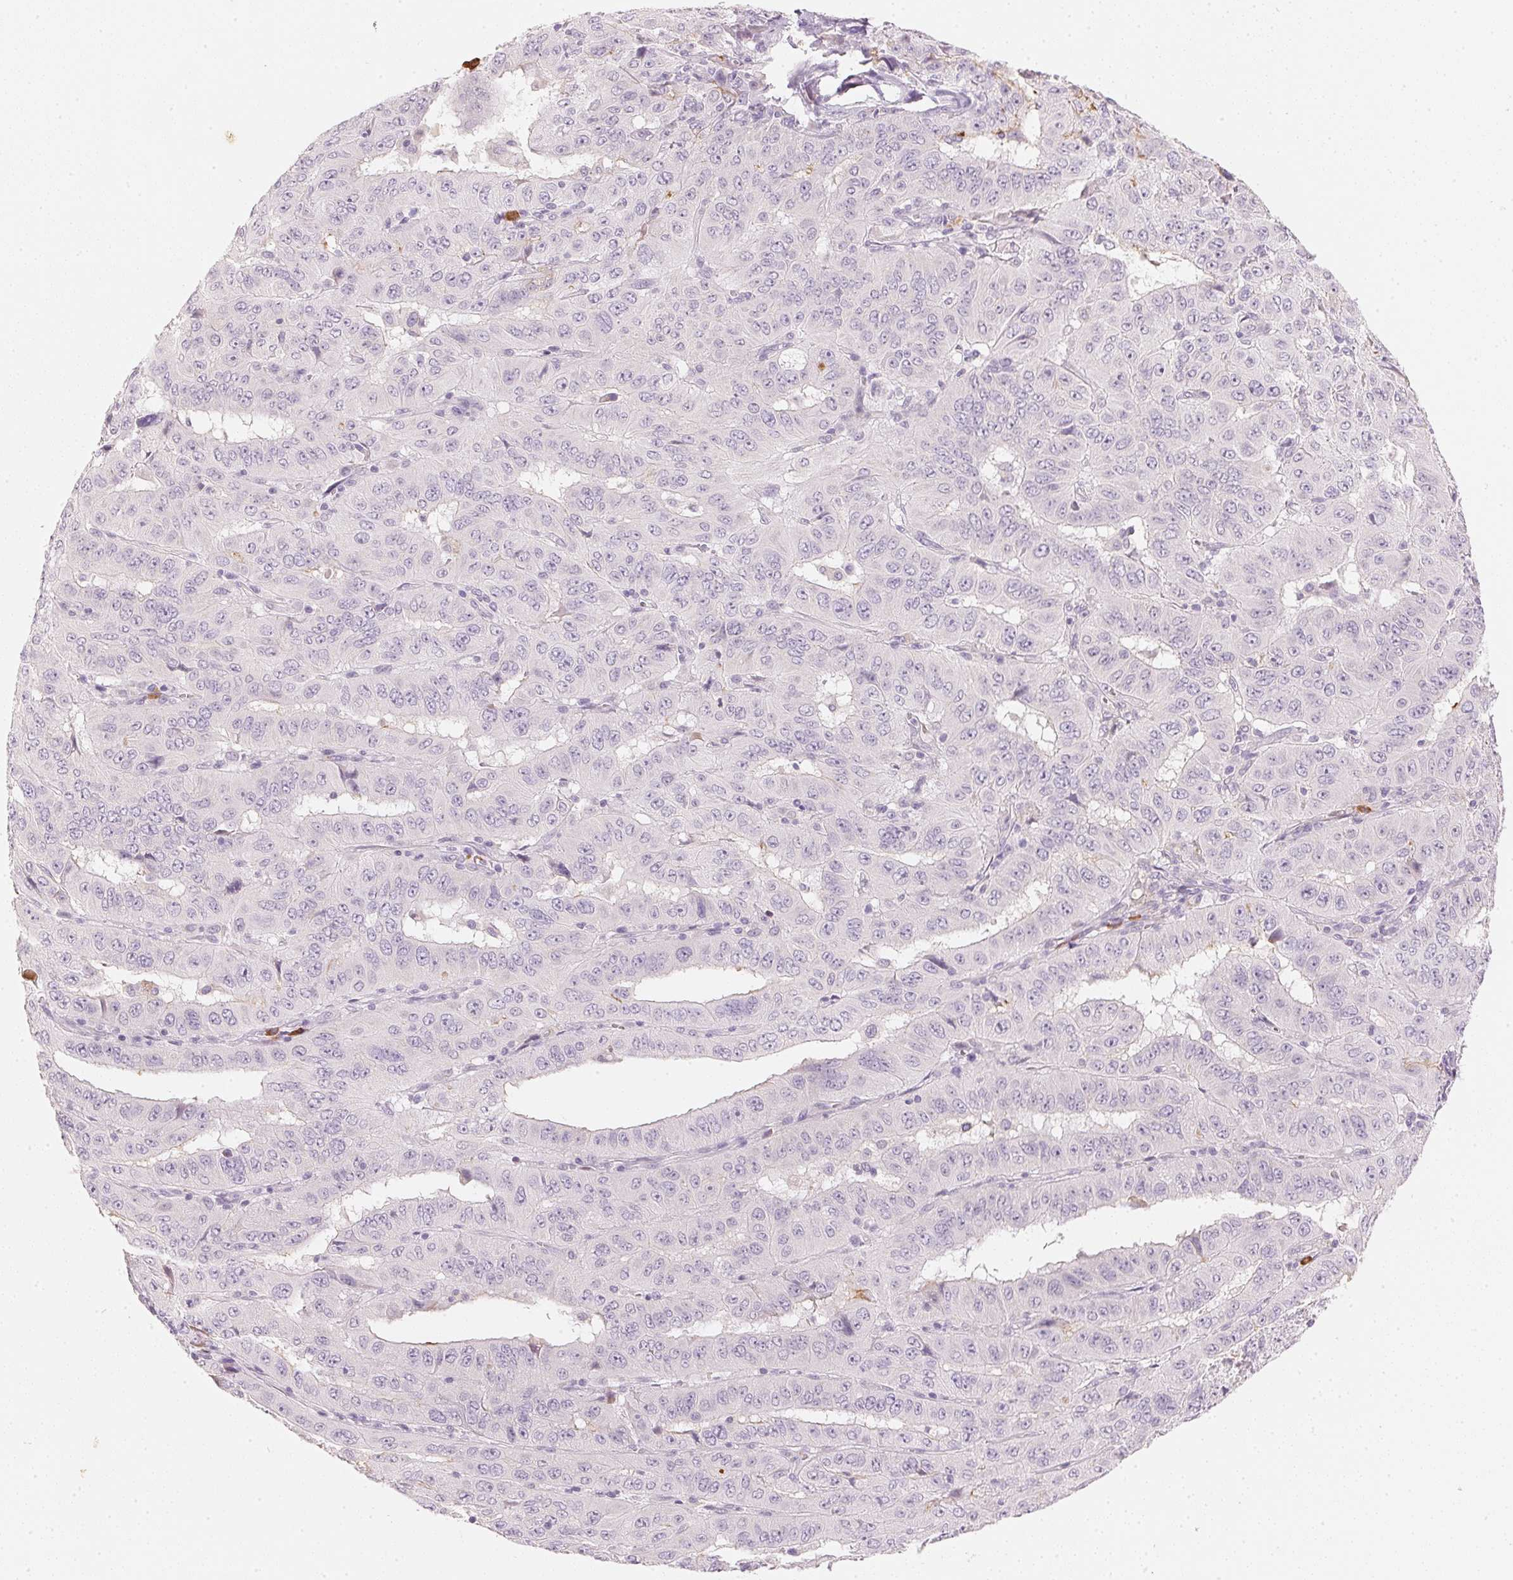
{"staining": {"intensity": "negative", "quantity": "none", "location": "none"}, "tissue": "pancreatic cancer", "cell_type": "Tumor cells", "image_type": "cancer", "snomed": [{"axis": "morphology", "description": "Adenocarcinoma, NOS"}, {"axis": "topography", "description": "Pancreas"}], "caption": "Immunohistochemistry (IHC) image of pancreatic cancer stained for a protein (brown), which shows no staining in tumor cells.", "gene": "RMDN2", "patient": {"sex": "male", "age": 63}}